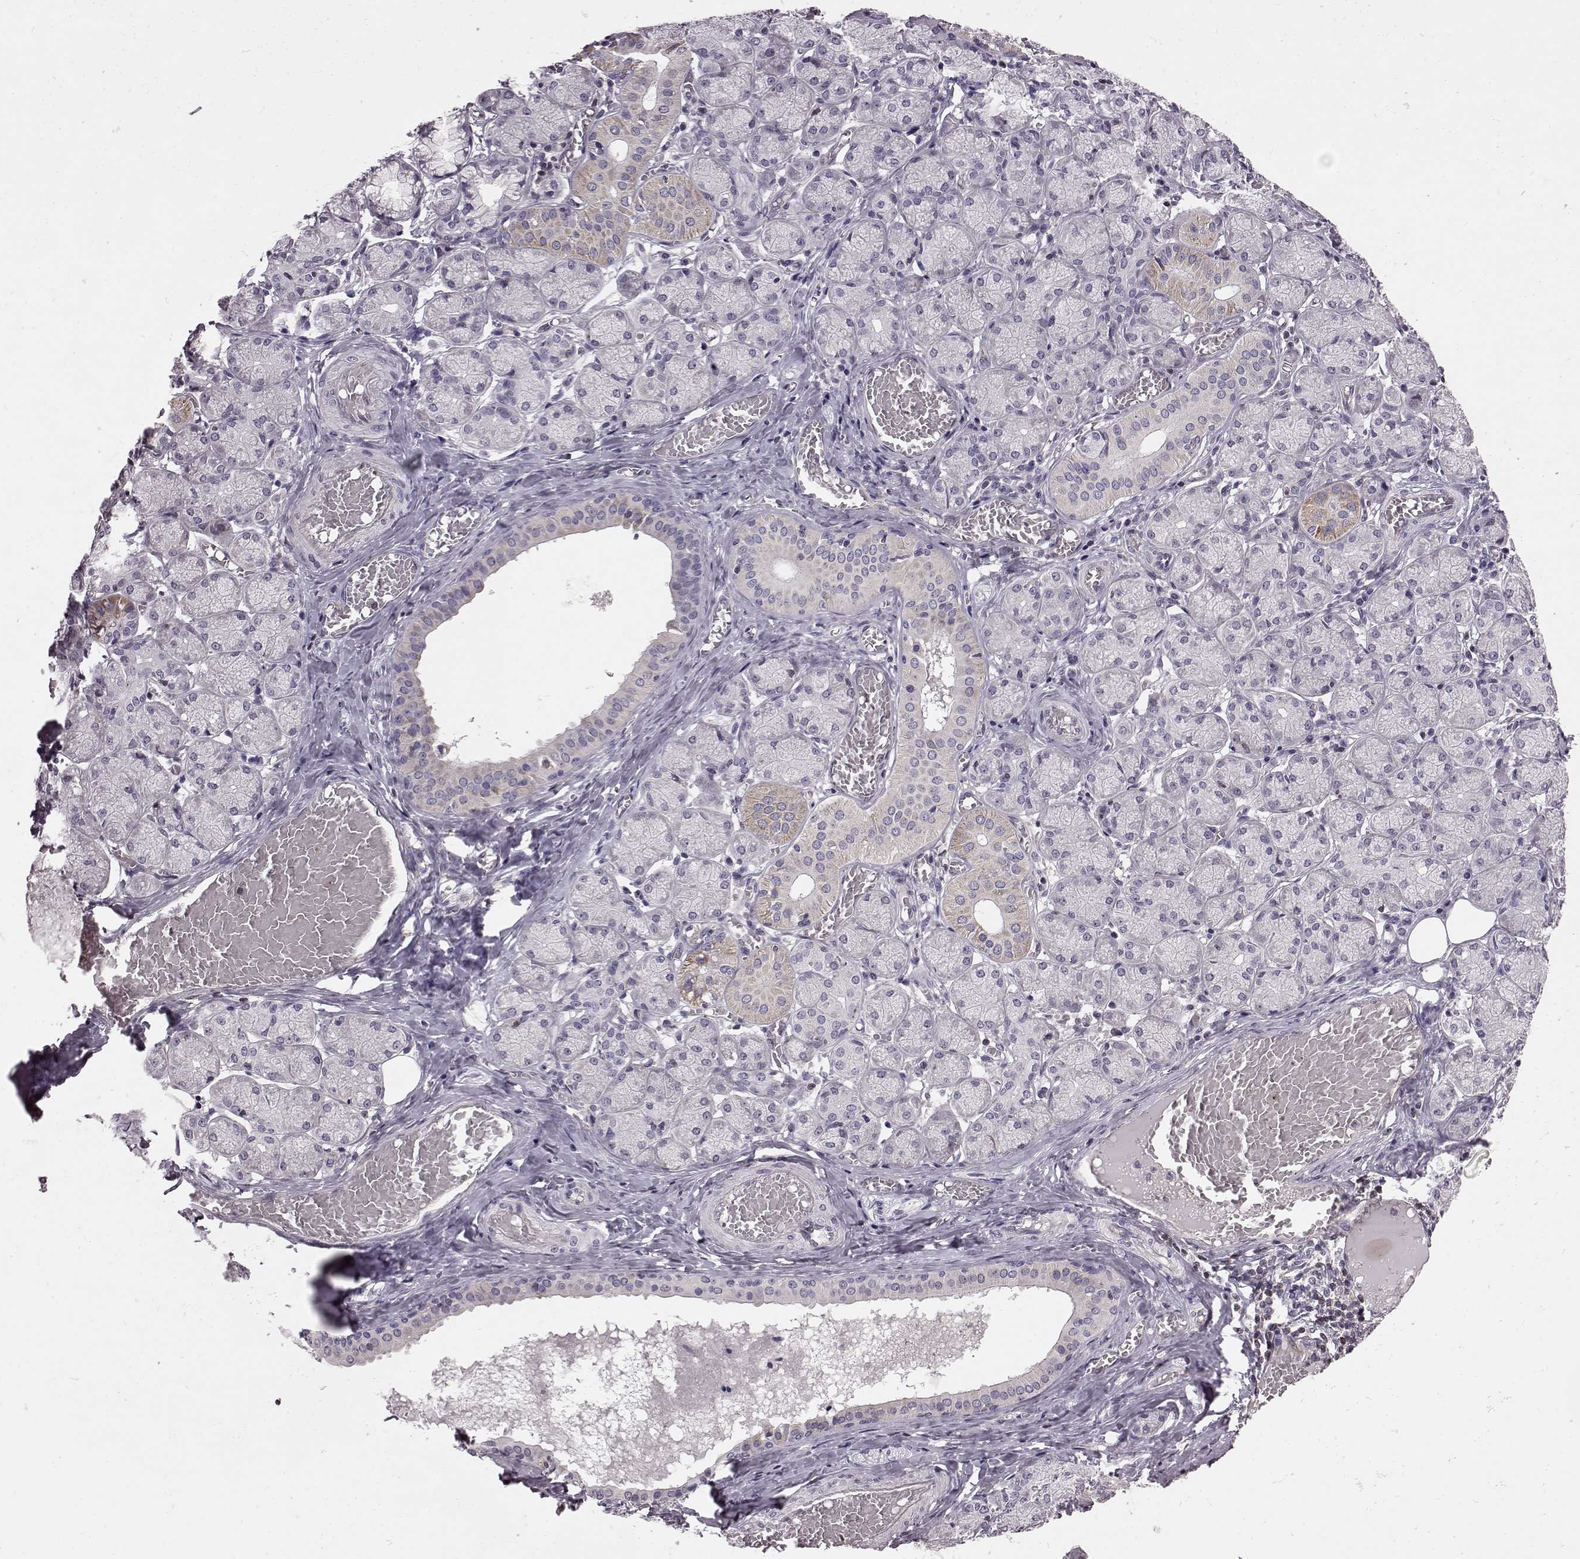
{"staining": {"intensity": "moderate", "quantity": "<25%", "location": "cytoplasmic/membranous"}, "tissue": "salivary gland", "cell_type": "Glandular cells", "image_type": "normal", "snomed": [{"axis": "morphology", "description": "Normal tissue, NOS"}, {"axis": "topography", "description": "Salivary gland"}, {"axis": "topography", "description": "Peripheral nerve tissue"}], "caption": "This is a histology image of IHC staining of normal salivary gland, which shows moderate expression in the cytoplasmic/membranous of glandular cells.", "gene": "CDC42SE1", "patient": {"sex": "female", "age": 24}}